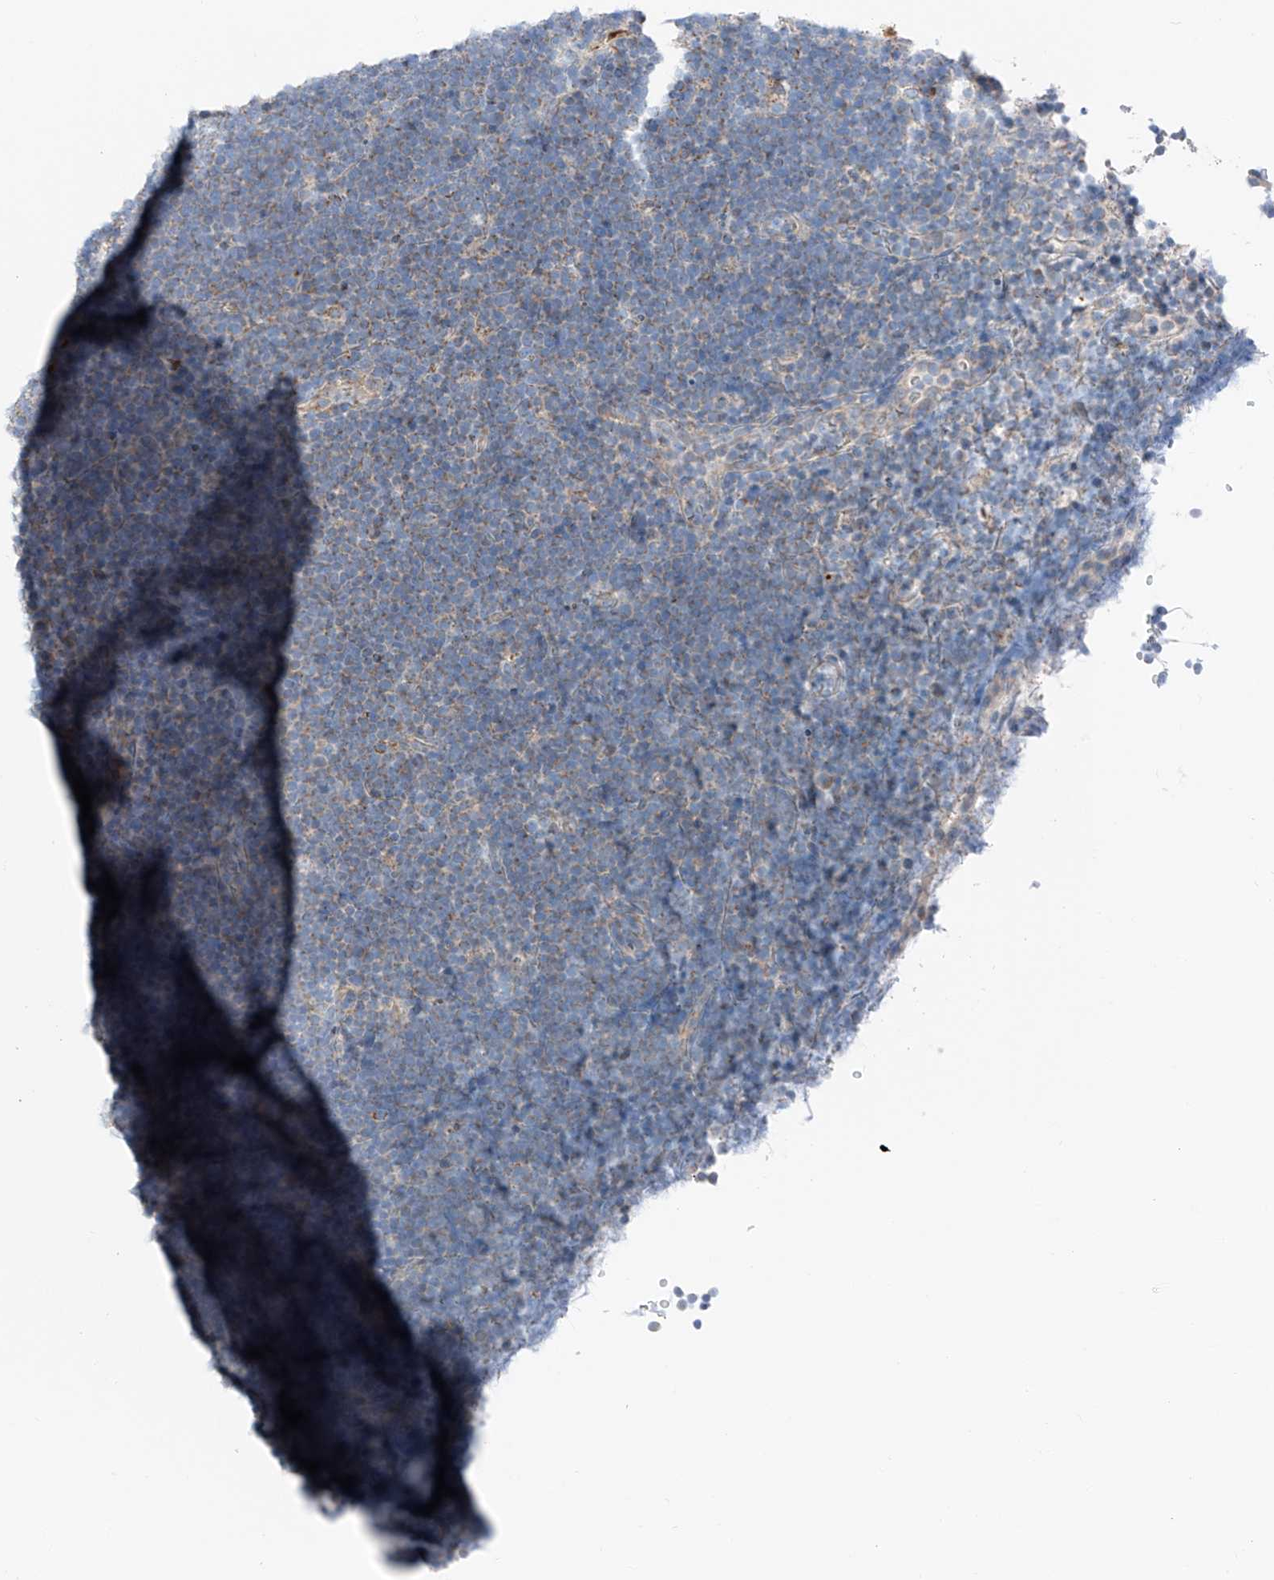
{"staining": {"intensity": "negative", "quantity": "none", "location": "none"}, "tissue": "lymphoma", "cell_type": "Tumor cells", "image_type": "cancer", "snomed": [{"axis": "morphology", "description": "Malignant lymphoma, non-Hodgkin's type, High grade"}, {"axis": "topography", "description": "Lymph node"}], "caption": "Protein analysis of lymphoma reveals no significant staining in tumor cells. (Brightfield microscopy of DAB immunohistochemistry (IHC) at high magnification).", "gene": "MRAP", "patient": {"sex": "male", "age": 13}}